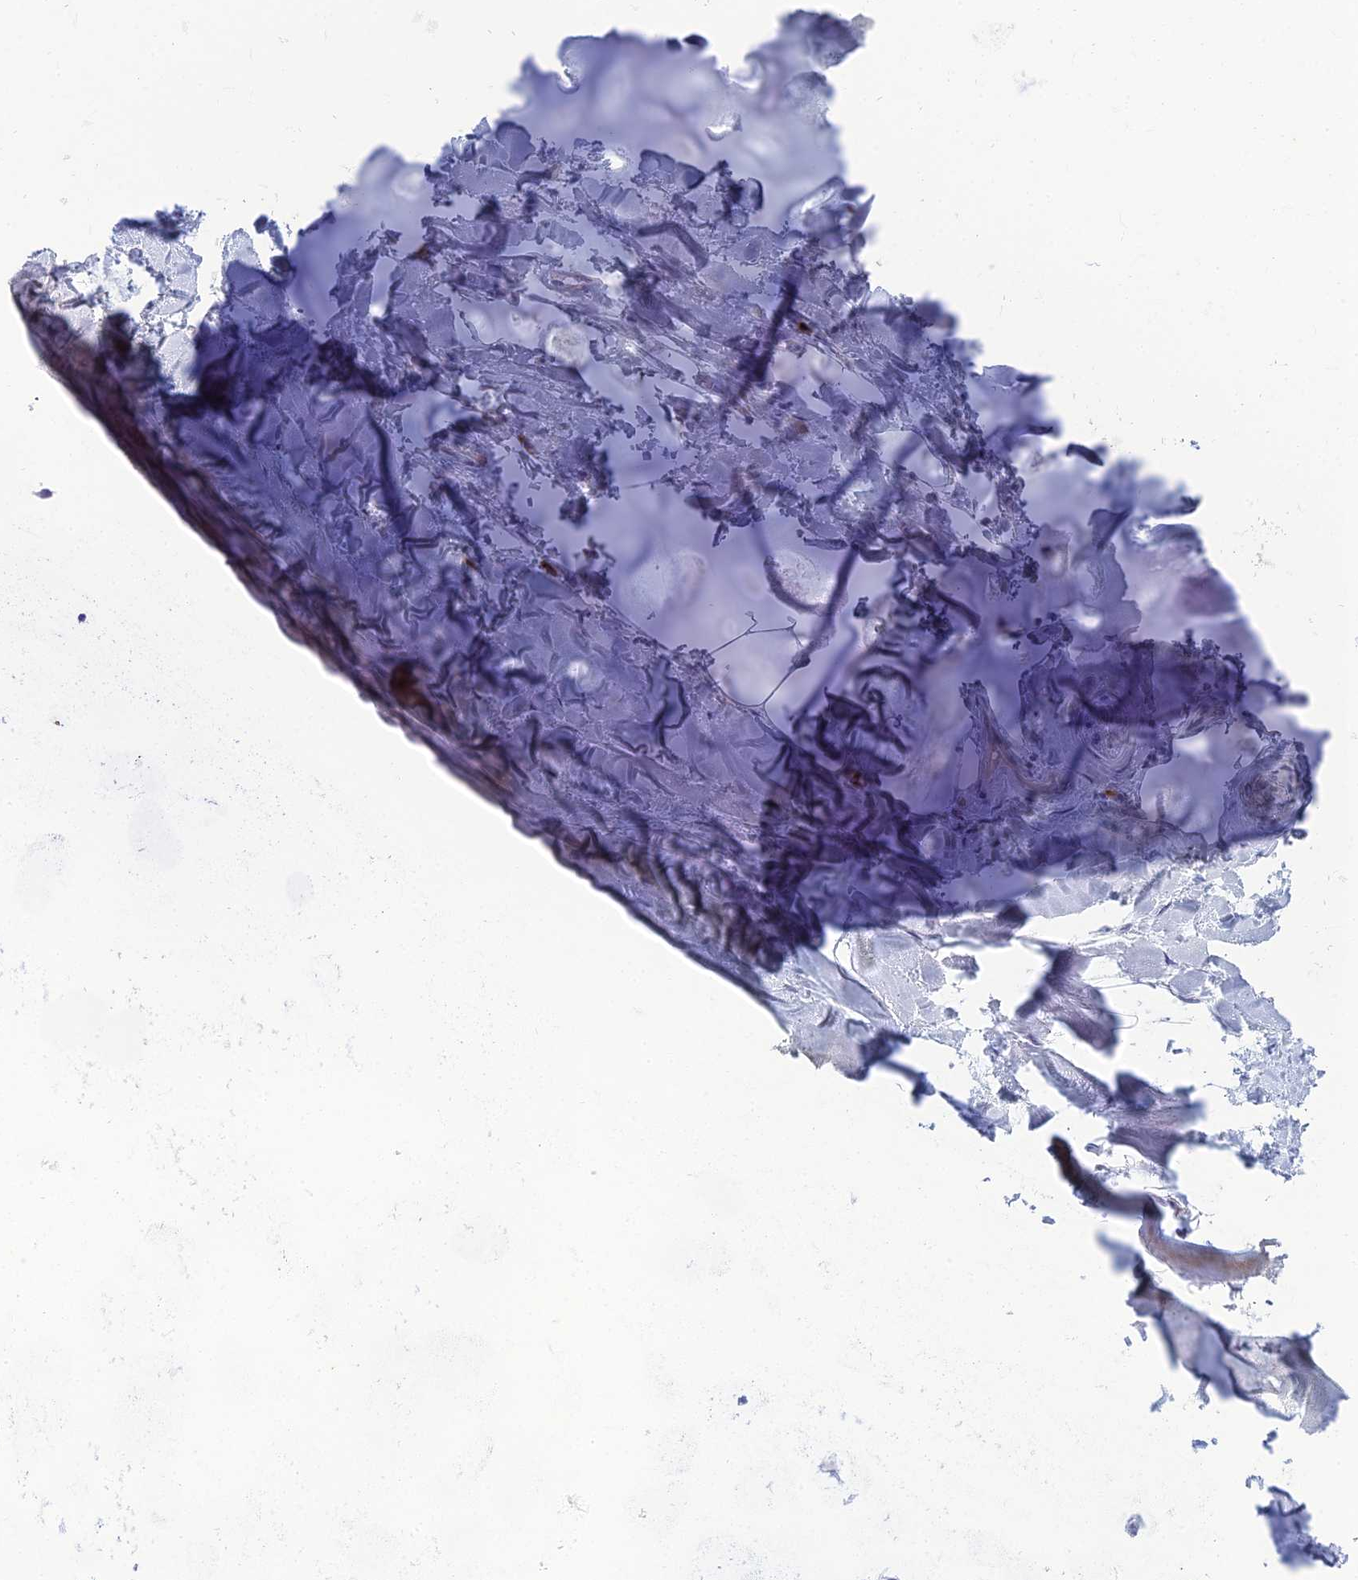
{"staining": {"intensity": "negative", "quantity": "none", "location": "none"}, "tissue": "adipose tissue", "cell_type": "Adipocytes", "image_type": "normal", "snomed": [{"axis": "morphology", "description": "Normal tissue, NOS"}, {"axis": "topography", "description": "Lymph node"}, {"axis": "topography", "description": "Cartilage tissue"}, {"axis": "topography", "description": "Bronchus"}], "caption": "The IHC image has no significant expression in adipocytes of adipose tissue.", "gene": "MUC13", "patient": {"sex": "male", "age": 63}}